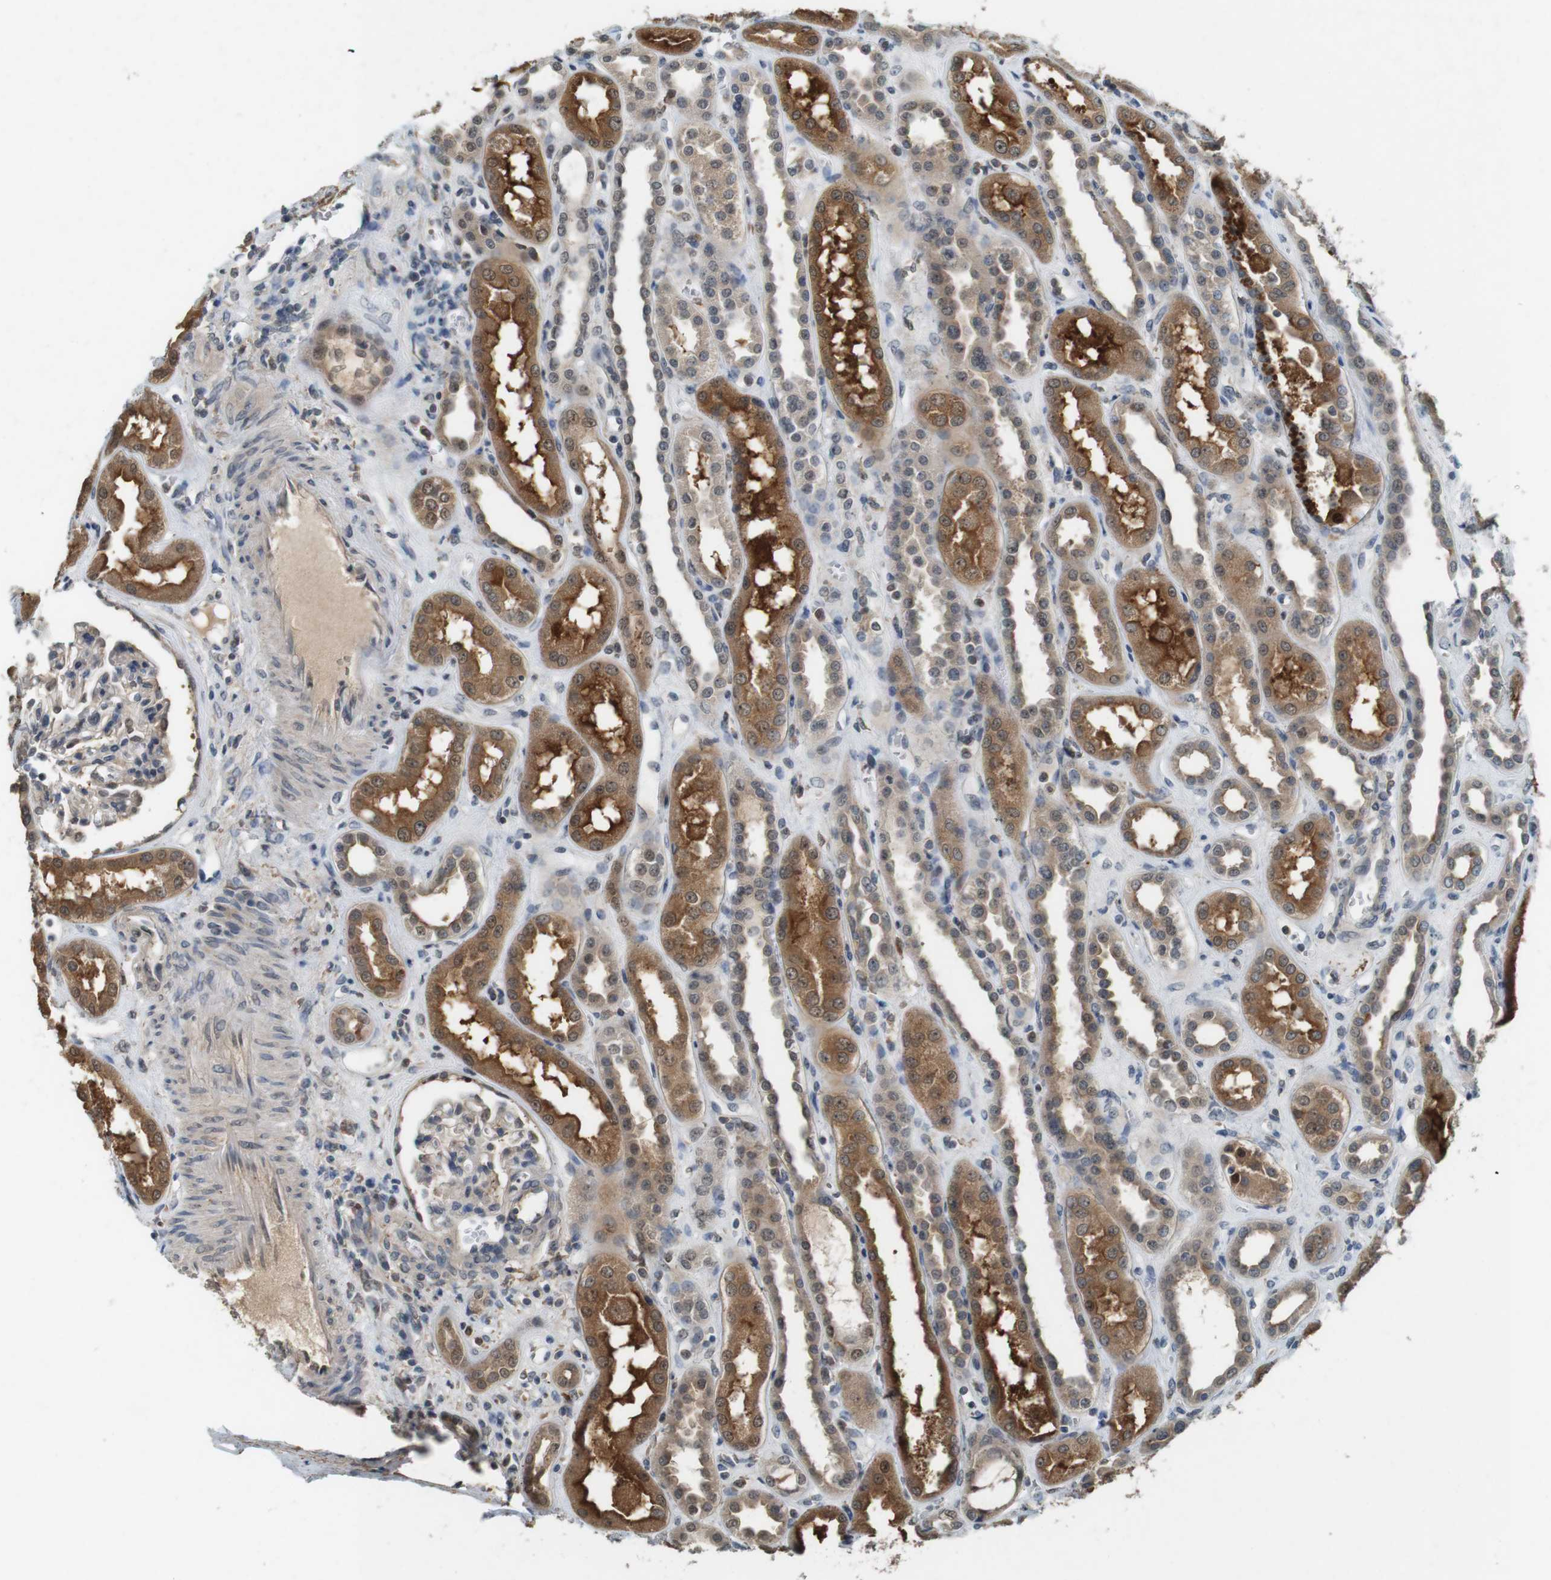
{"staining": {"intensity": "weak", "quantity": "<25%", "location": "cytoplasmic/membranous"}, "tissue": "kidney", "cell_type": "Cells in glomeruli", "image_type": "normal", "snomed": [{"axis": "morphology", "description": "Normal tissue, NOS"}, {"axis": "topography", "description": "Kidney"}], "caption": "Immunohistochemistry (IHC) of normal kidney displays no expression in cells in glomeruli.", "gene": "CDK14", "patient": {"sex": "male", "age": 59}}